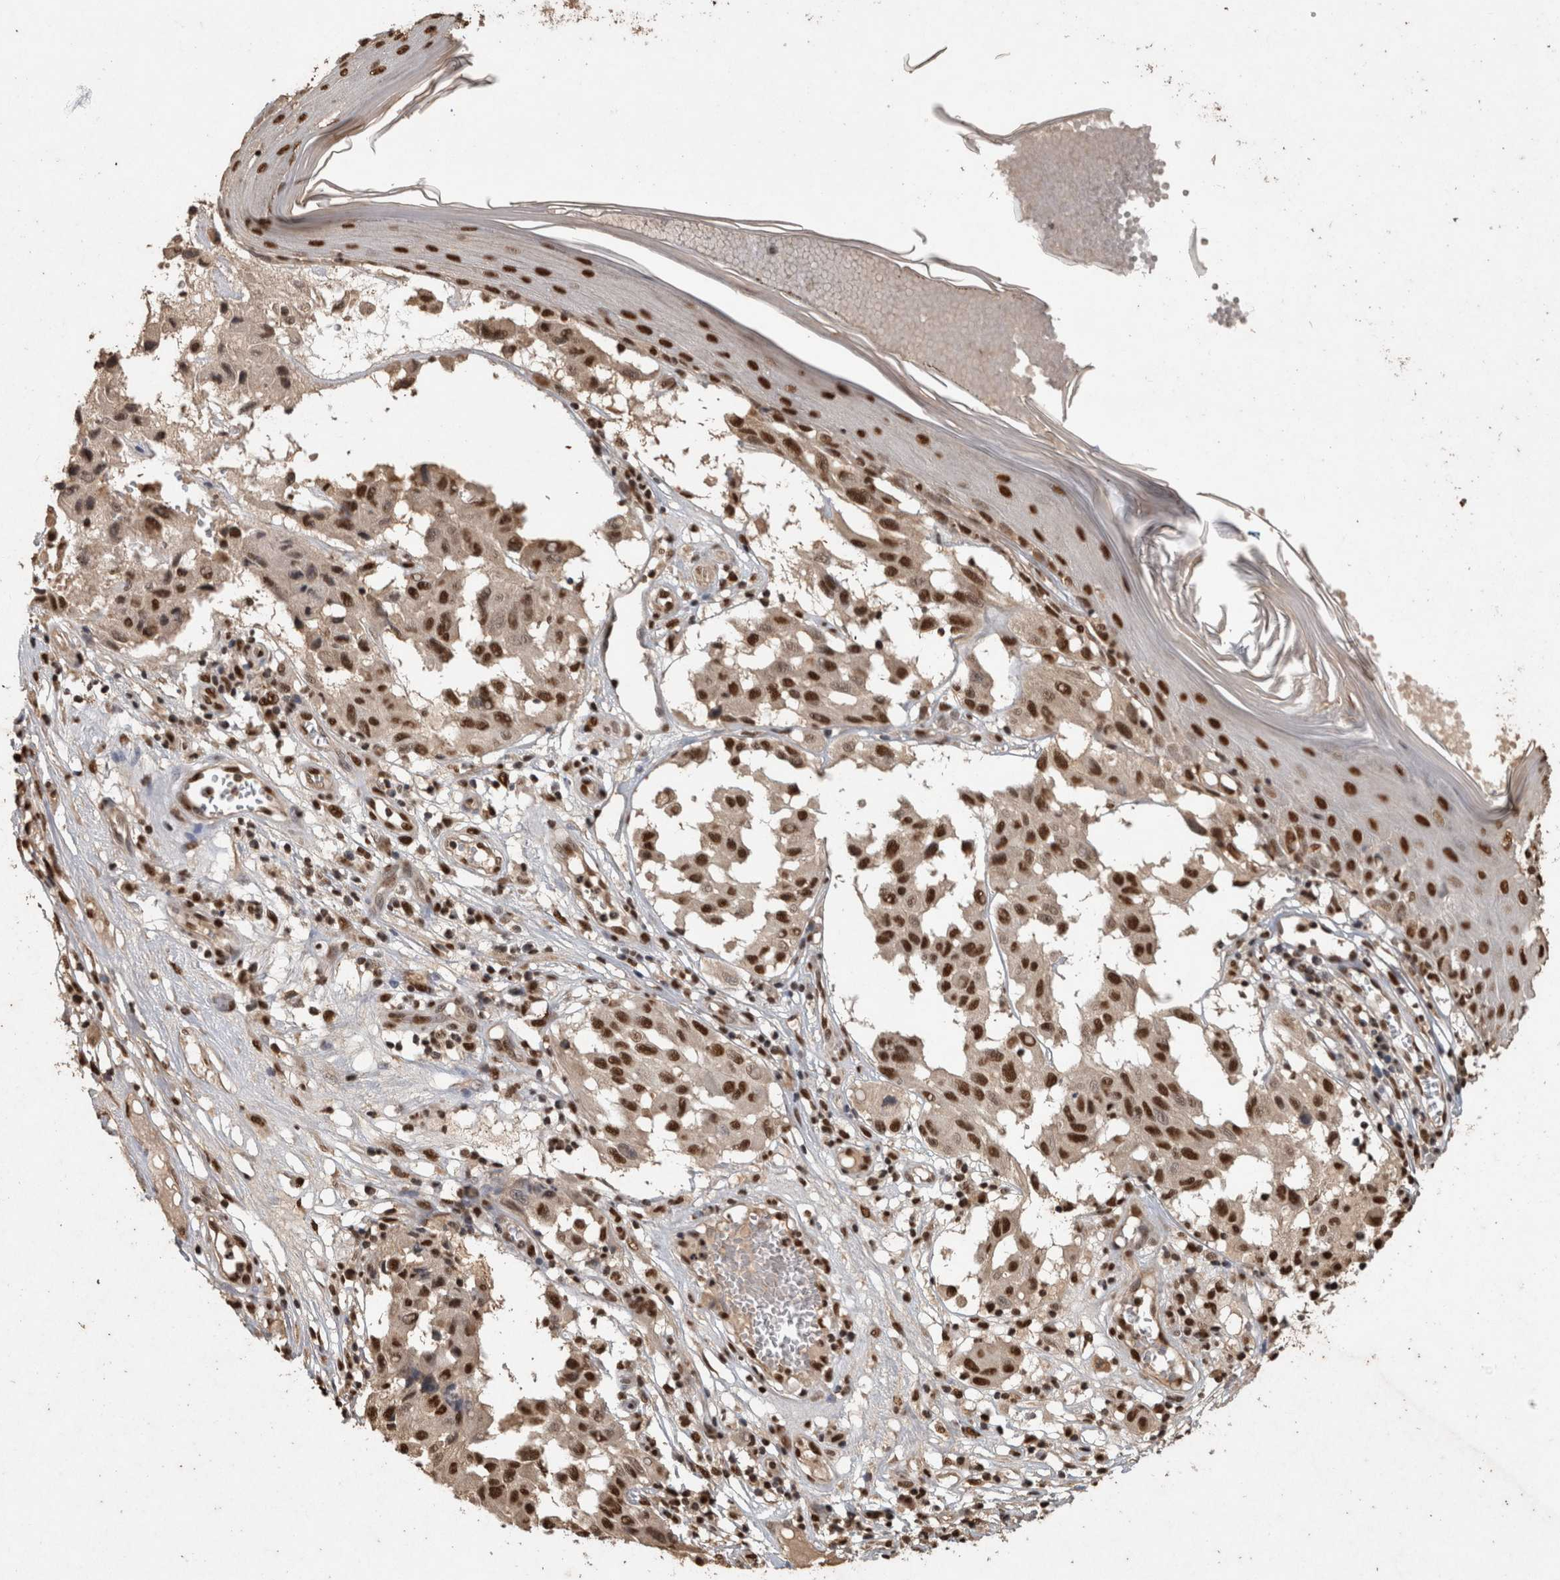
{"staining": {"intensity": "strong", "quantity": ">75%", "location": "nuclear"}, "tissue": "melanoma", "cell_type": "Tumor cells", "image_type": "cancer", "snomed": [{"axis": "morphology", "description": "Malignant melanoma, NOS"}, {"axis": "topography", "description": "Skin"}], "caption": "Protein analysis of malignant melanoma tissue reveals strong nuclear positivity in approximately >75% of tumor cells. The protein is shown in brown color, while the nuclei are stained blue.", "gene": "RAD50", "patient": {"sex": "male", "age": 30}}